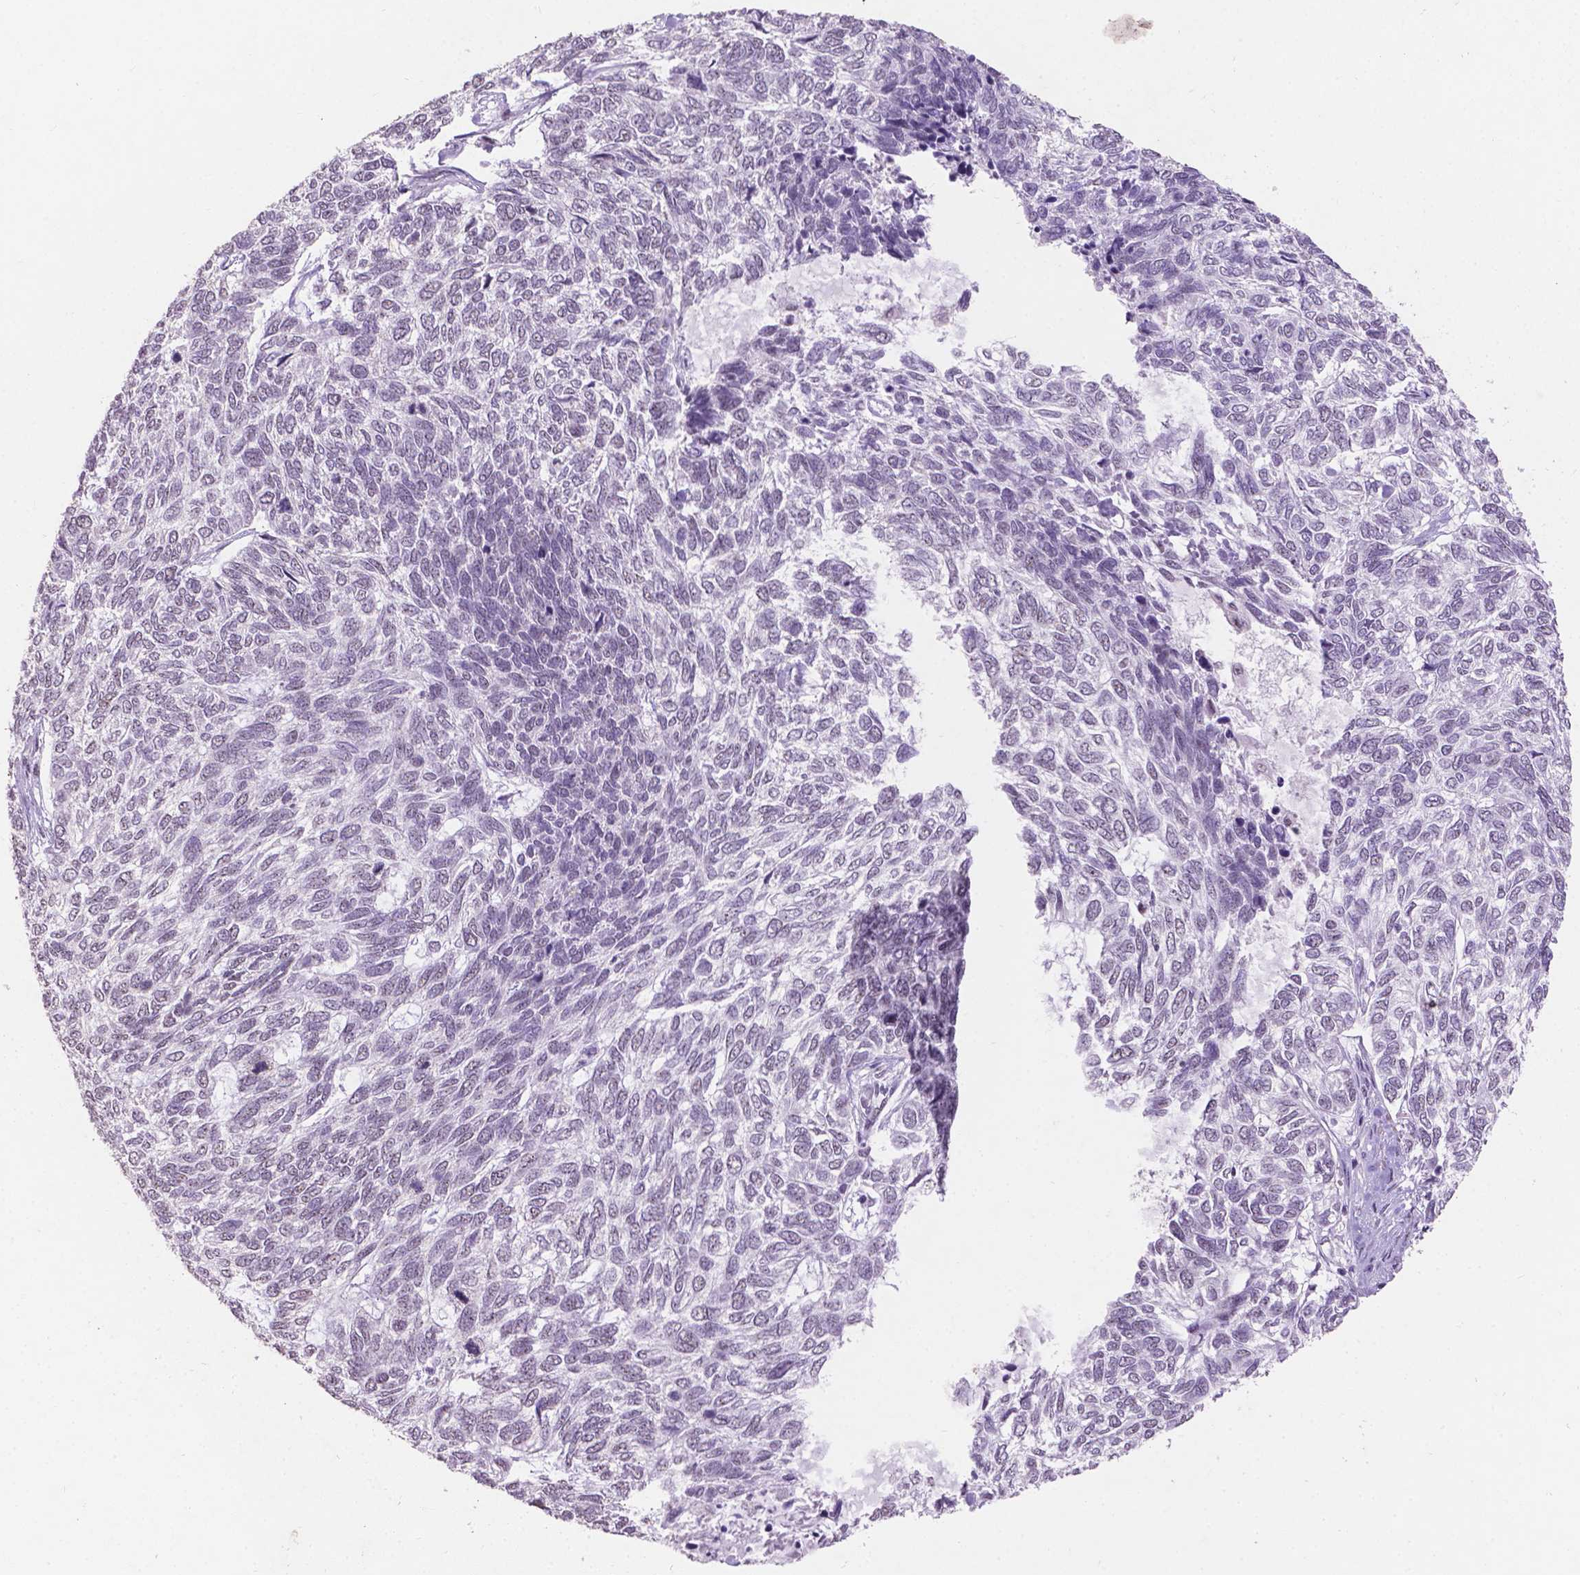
{"staining": {"intensity": "negative", "quantity": "none", "location": "none"}, "tissue": "skin cancer", "cell_type": "Tumor cells", "image_type": "cancer", "snomed": [{"axis": "morphology", "description": "Basal cell carcinoma"}, {"axis": "topography", "description": "Skin"}], "caption": "The micrograph demonstrates no significant positivity in tumor cells of skin cancer (basal cell carcinoma).", "gene": "COIL", "patient": {"sex": "female", "age": 65}}